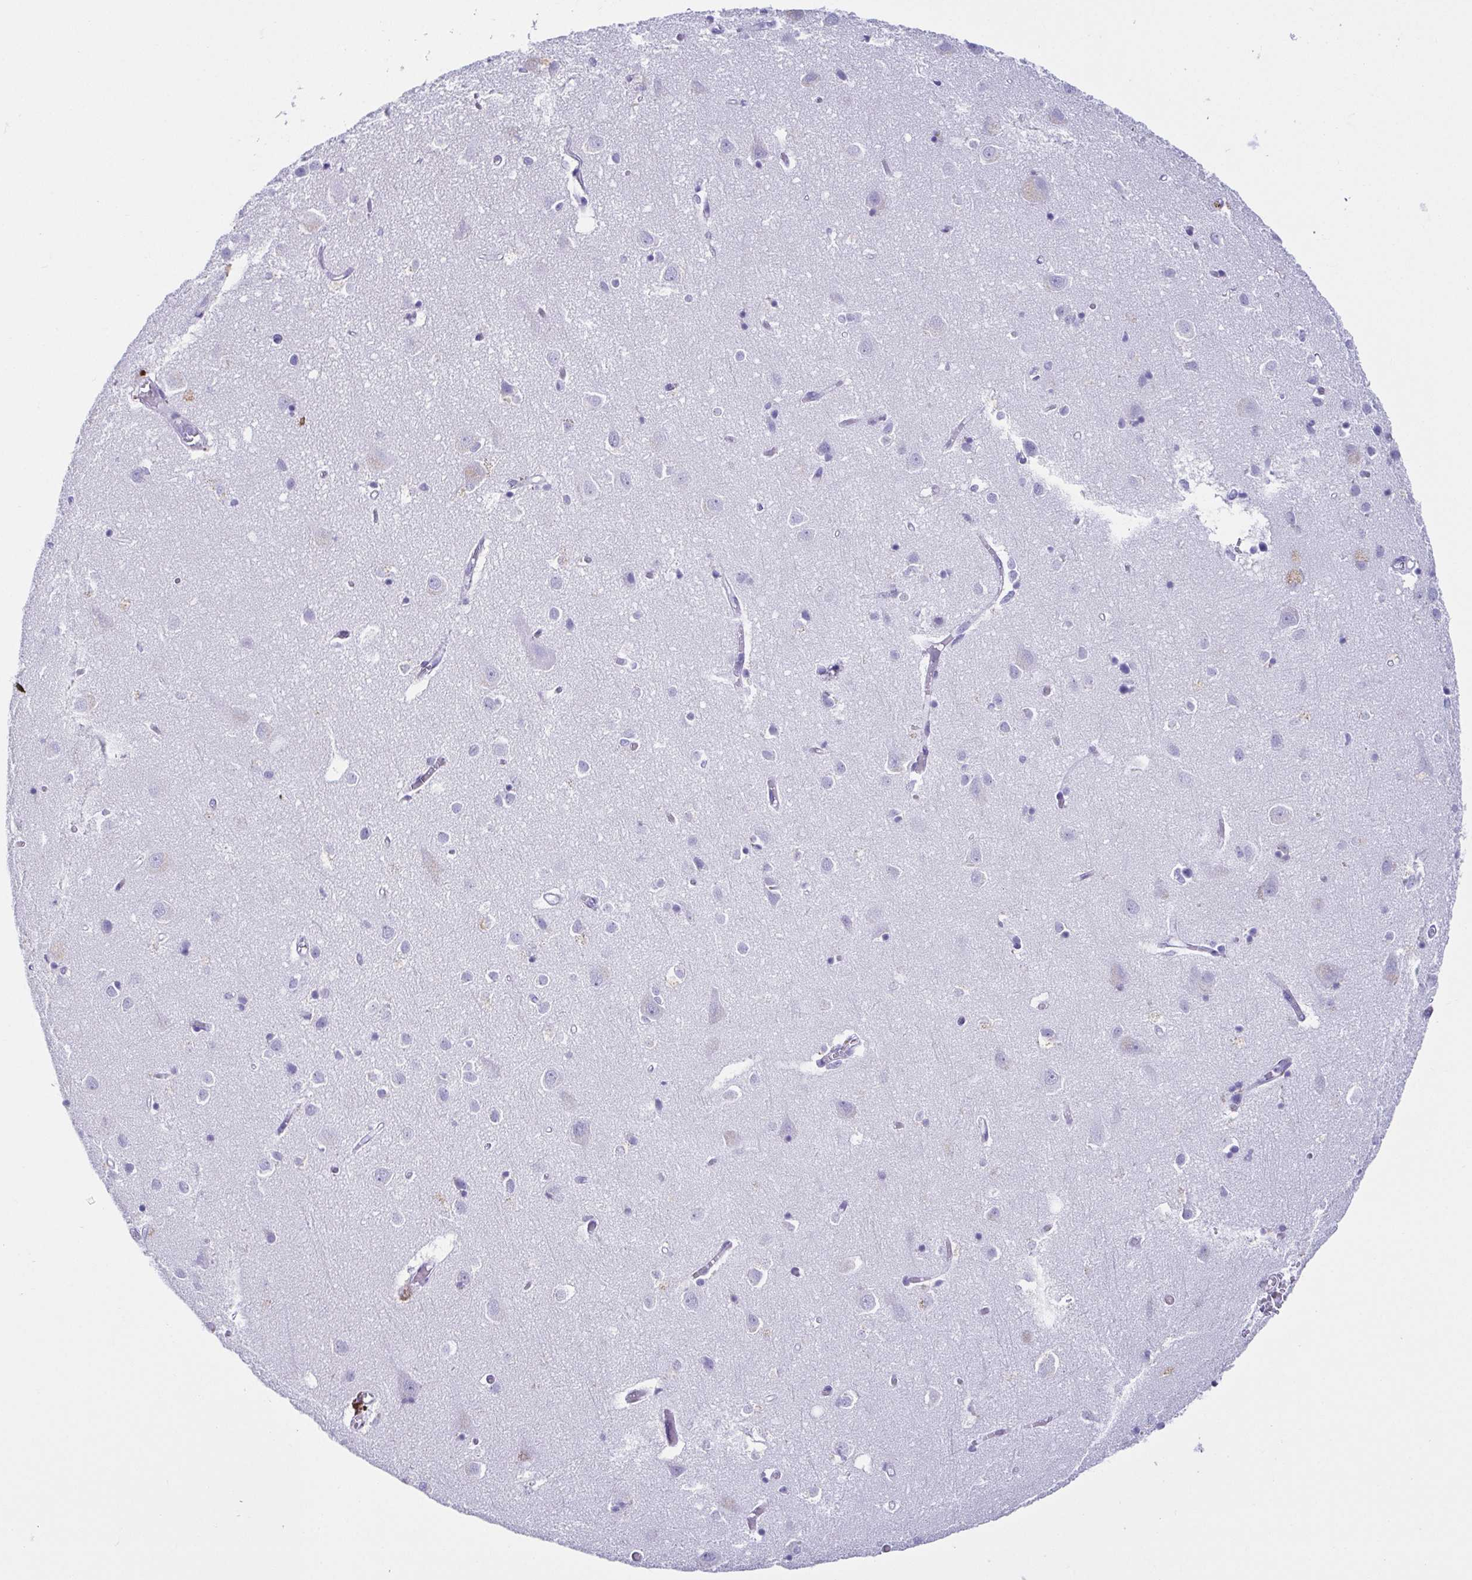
{"staining": {"intensity": "negative", "quantity": "none", "location": "none"}, "tissue": "cerebral cortex", "cell_type": "Endothelial cells", "image_type": "normal", "snomed": [{"axis": "morphology", "description": "Normal tissue, NOS"}, {"axis": "topography", "description": "Cerebral cortex"}], "caption": "Human cerebral cortex stained for a protein using immunohistochemistry (IHC) reveals no positivity in endothelial cells.", "gene": "CD164L2", "patient": {"sex": "male", "age": 70}}